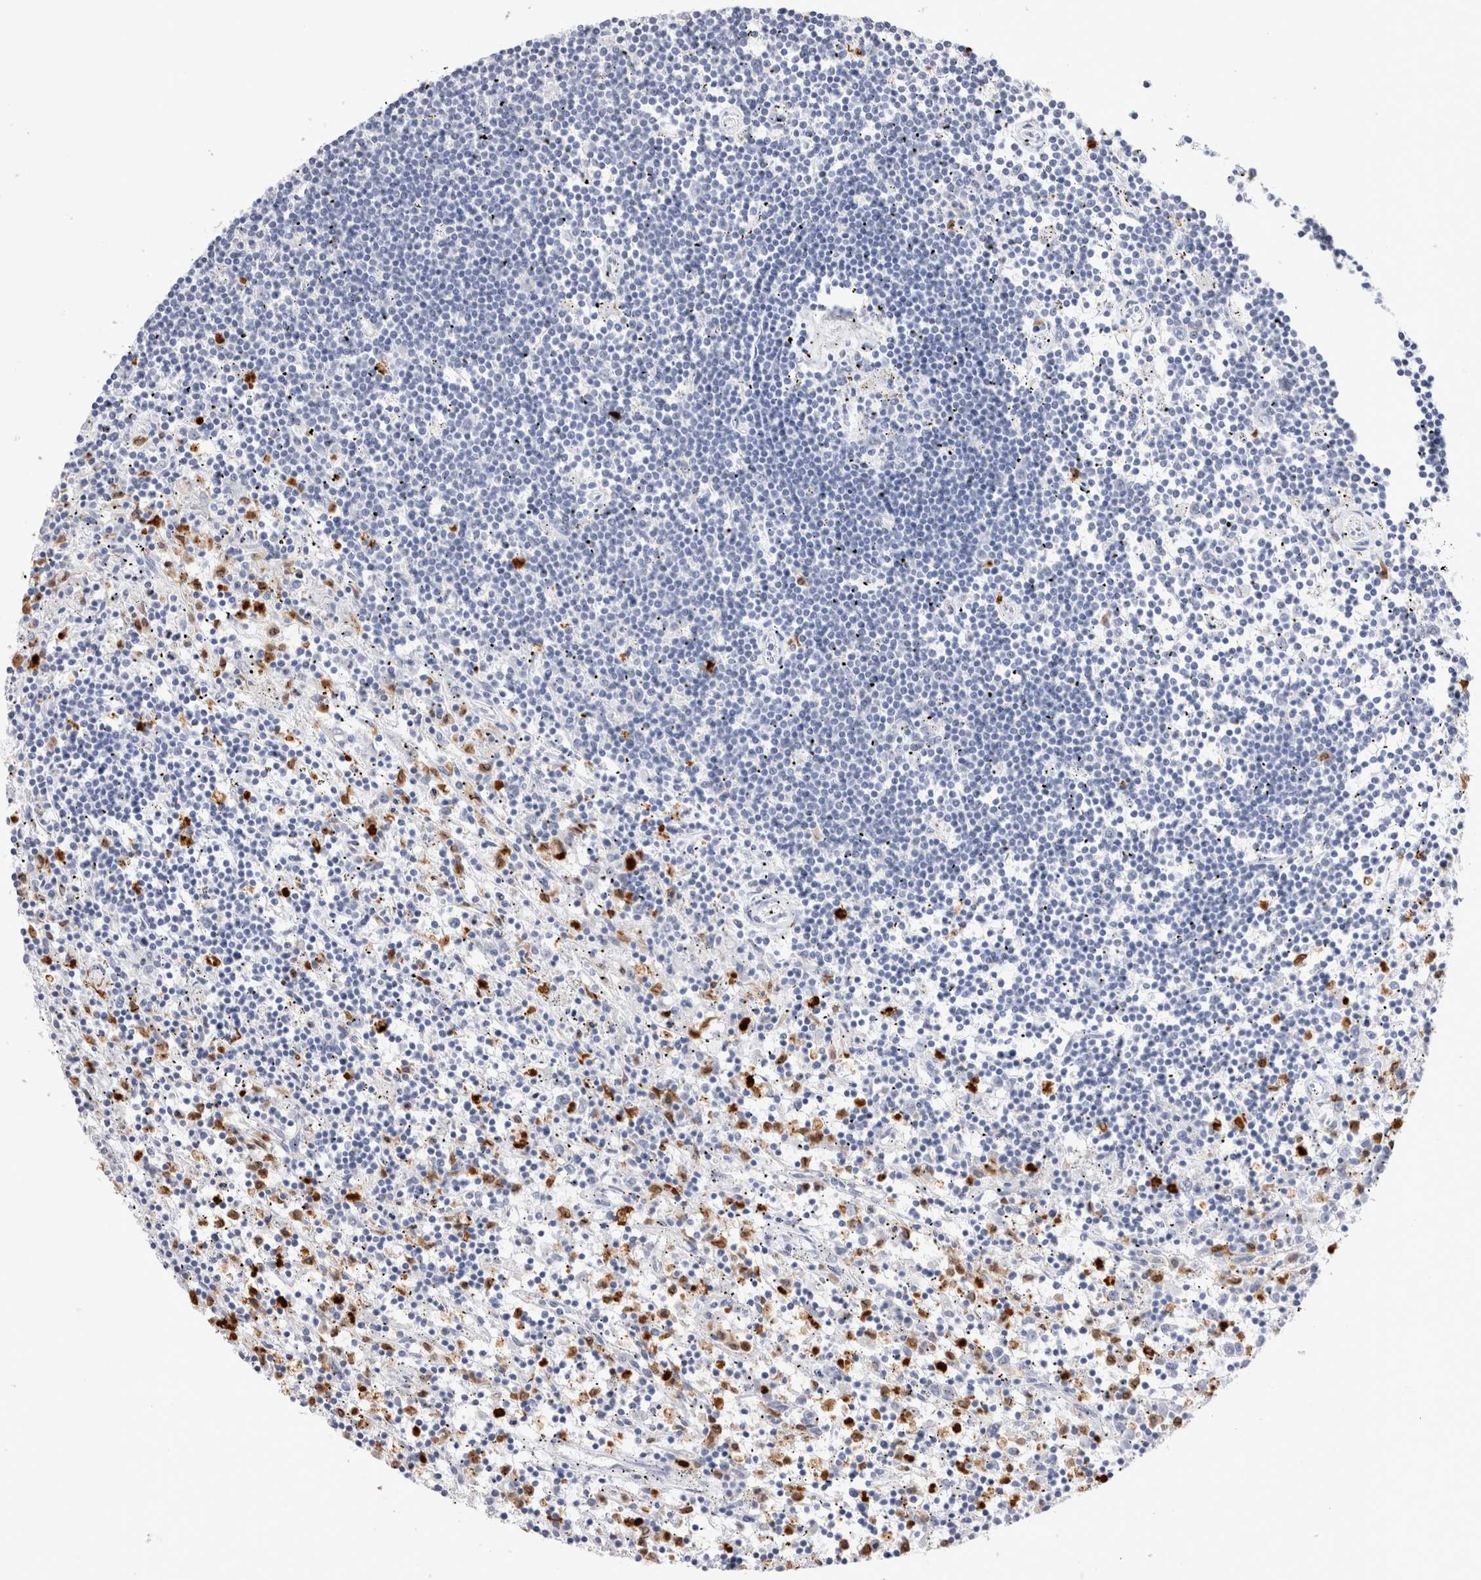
{"staining": {"intensity": "negative", "quantity": "none", "location": "none"}, "tissue": "lymphoma", "cell_type": "Tumor cells", "image_type": "cancer", "snomed": [{"axis": "morphology", "description": "Malignant lymphoma, non-Hodgkin's type, Low grade"}, {"axis": "topography", "description": "Spleen"}], "caption": "This photomicrograph is of lymphoma stained with immunohistochemistry to label a protein in brown with the nuclei are counter-stained blue. There is no positivity in tumor cells.", "gene": "SLC10A5", "patient": {"sex": "male", "age": 76}}